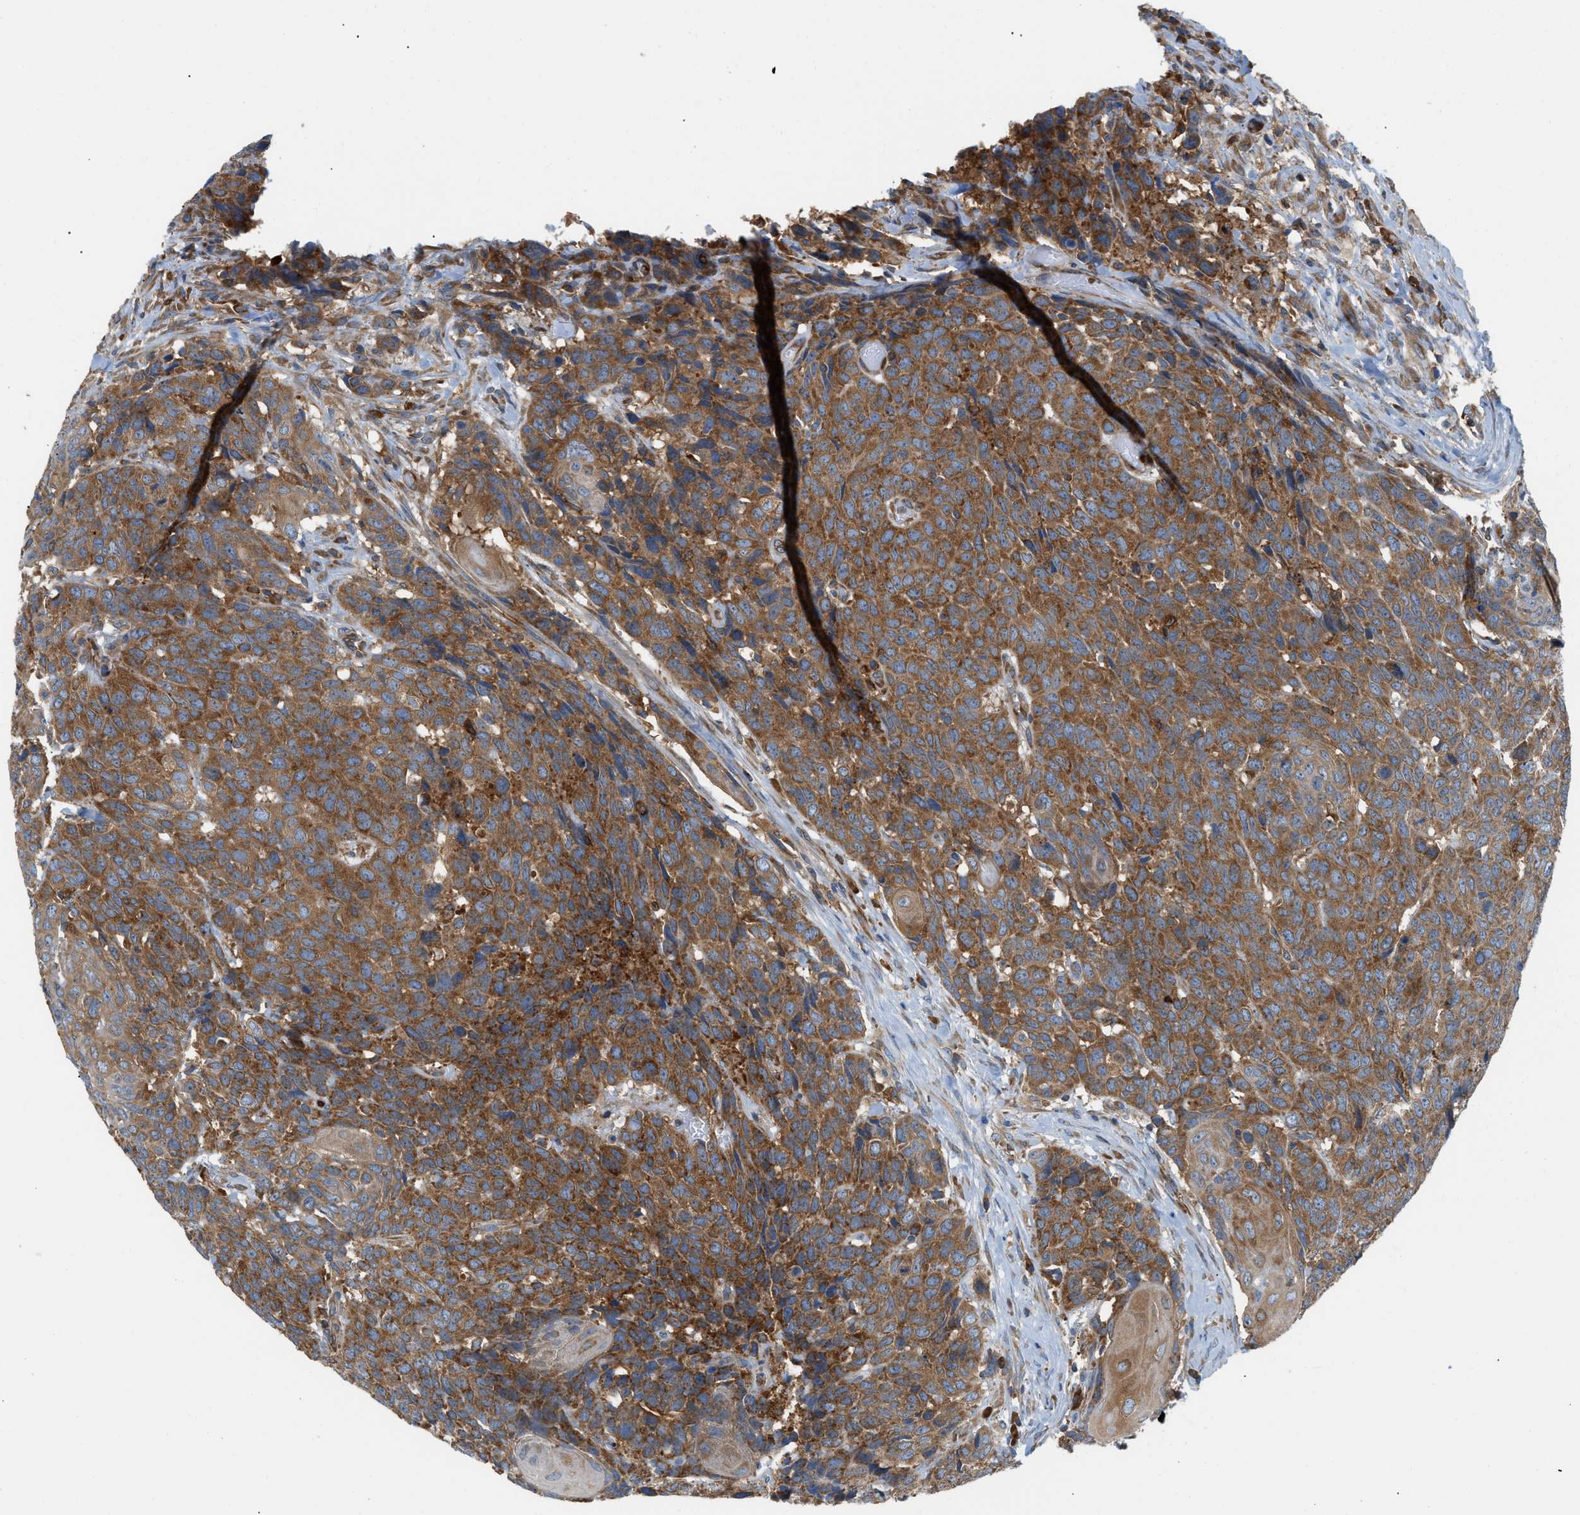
{"staining": {"intensity": "strong", "quantity": ">75%", "location": "cytoplasmic/membranous"}, "tissue": "head and neck cancer", "cell_type": "Tumor cells", "image_type": "cancer", "snomed": [{"axis": "morphology", "description": "Squamous cell carcinoma, NOS"}, {"axis": "topography", "description": "Head-Neck"}], "caption": "Human head and neck squamous cell carcinoma stained for a protein (brown) reveals strong cytoplasmic/membranous positive staining in approximately >75% of tumor cells.", "gene": "GPAT4", "patient": {"sex": "male", "age": 66}}